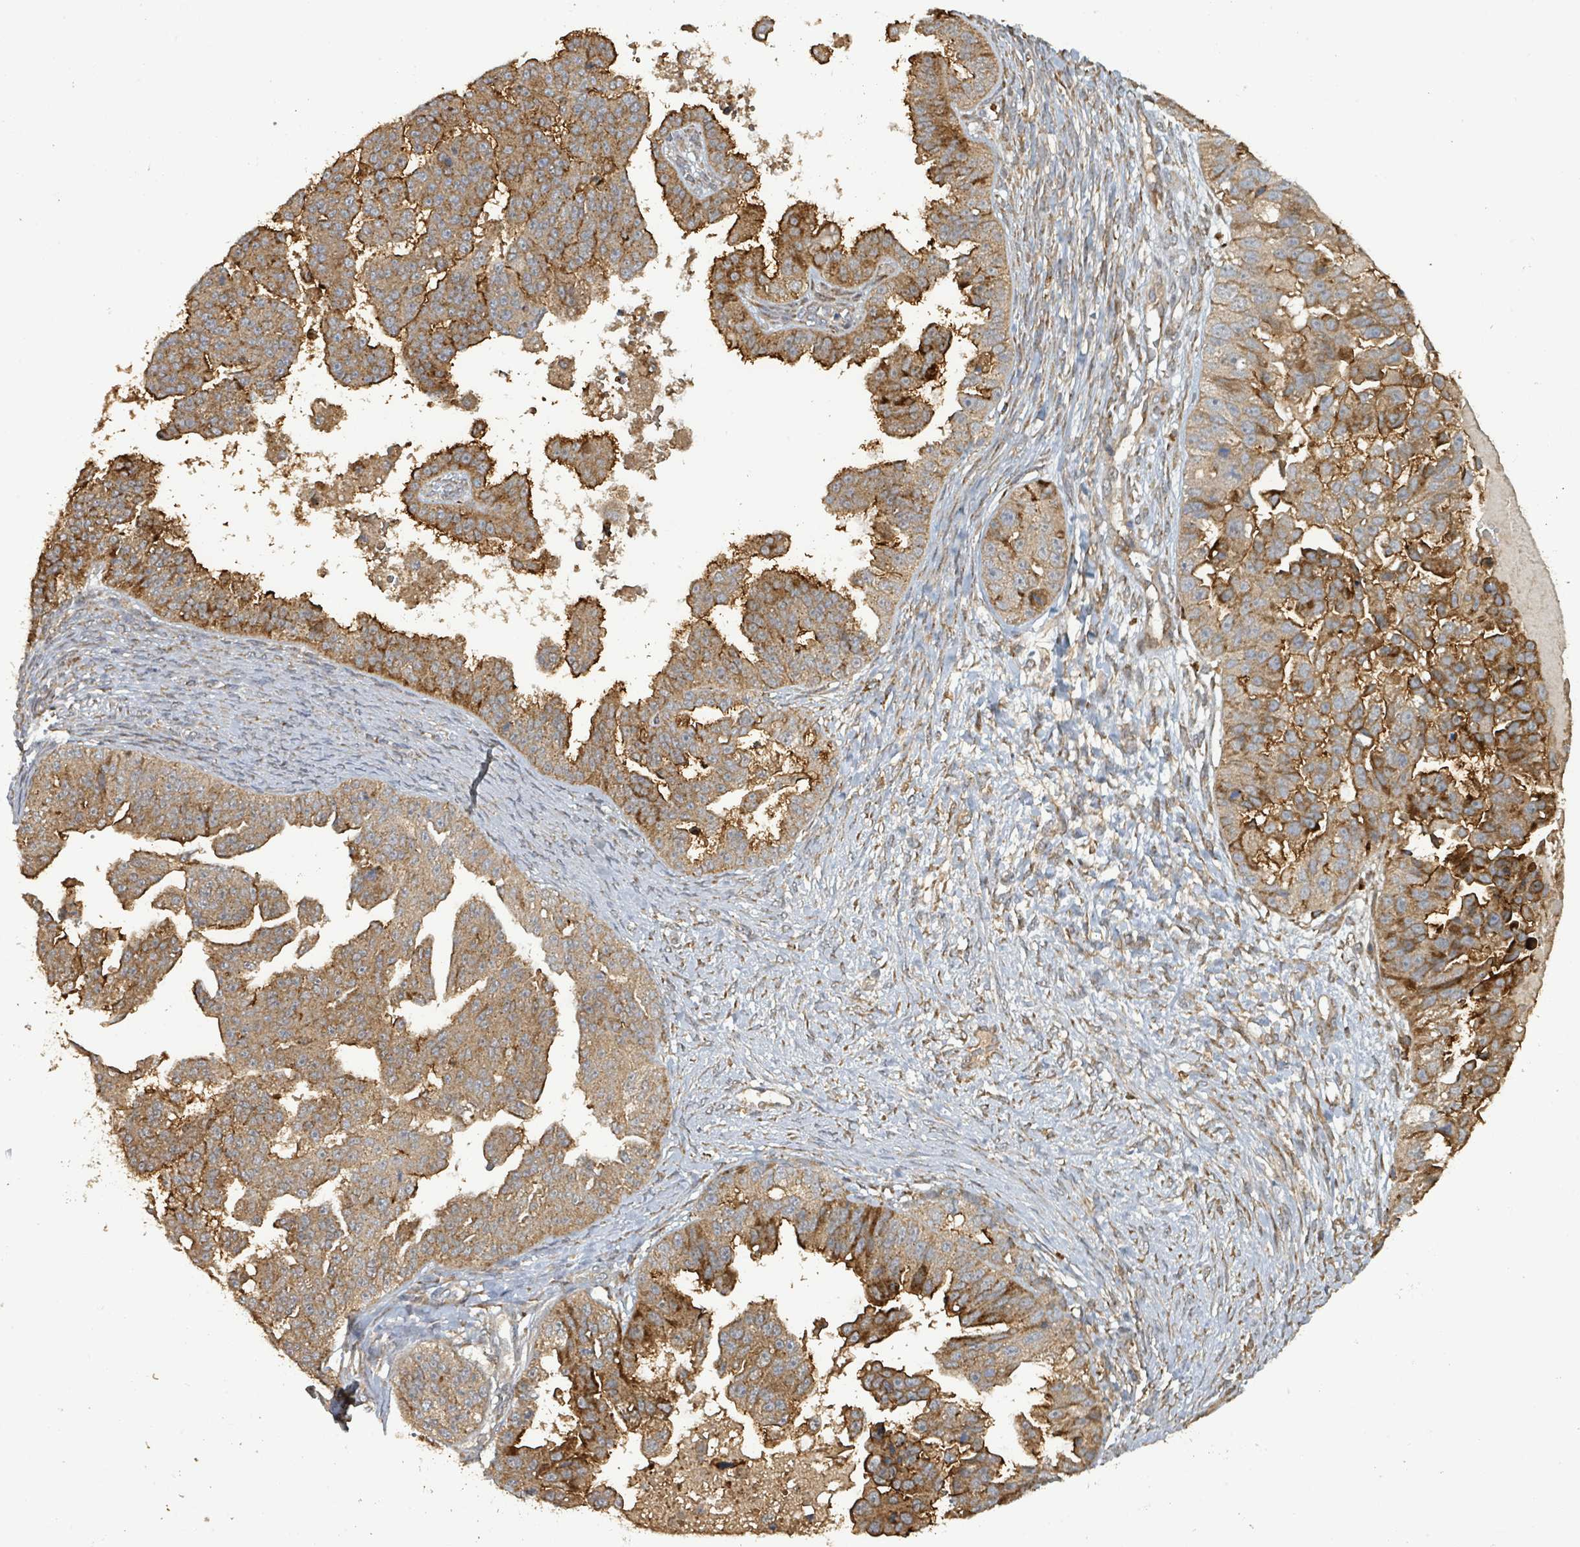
{"staining": {"intensity": "strong", "quantity": ">75%", "location": "cytoplasmic/membranous"}, "tissue": "ovarian cancer", "cell_type": "Tumor cells", "image_type": "cancer", "snomed": [{"axis": "morphology", "description": "Cystadenocarcinoma, serous, NOS"}, {"axis": "topography", "description": "Ovary"}], "caption": "The histopathology image demonstrates a brown stain indicating the presence of a protein in the cytoplasmic/membranous of tumor cells in ovarian cancer (serous cystadenocarcinoma). (Stains: DAB (3,3'-diaminobenzidine) in brown, nuclei in blue, Microscopy: brightfield microscopy at high magnification).", "gene": "STARD4", "patient": {"sex": "female", "age": 58}}